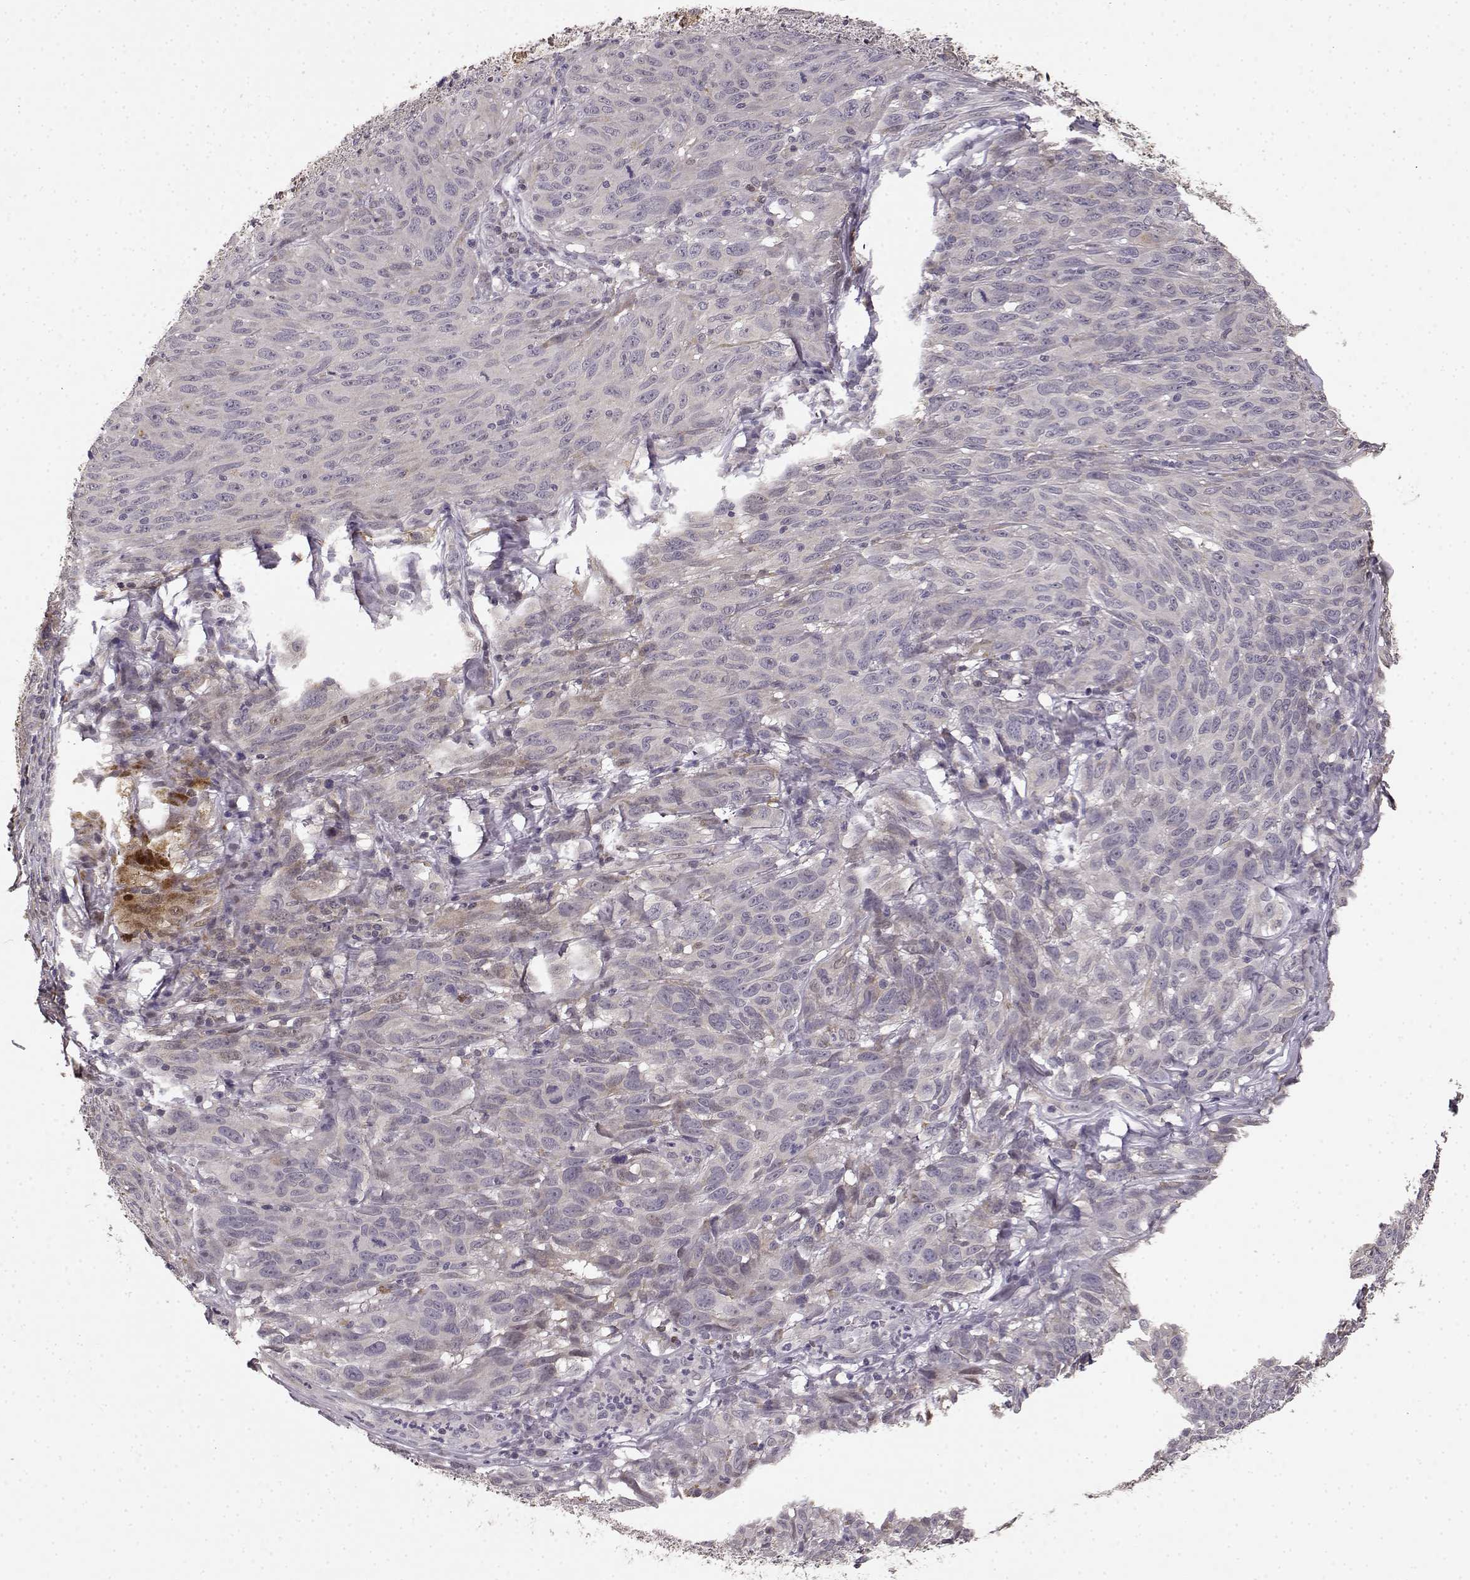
{"staining": {"intensity": "negative", "quantity": "none", "location": "none"}, "tissue": "melanoma", "cell_type": "Tumor cells", "image_type": "cancer", "snomed": [{"axis": "morphology", "description": "Malignant melanoma, NOS"}, {"axis": "topography", "description": "Vulva, labia, clitoris and Bartholin´s gland, NO"}], "caption": "Tumor cells show no significant staining in malignant melanoma.", "gene": "BACH2", "patient": {"sex": "female", "age": 75}}